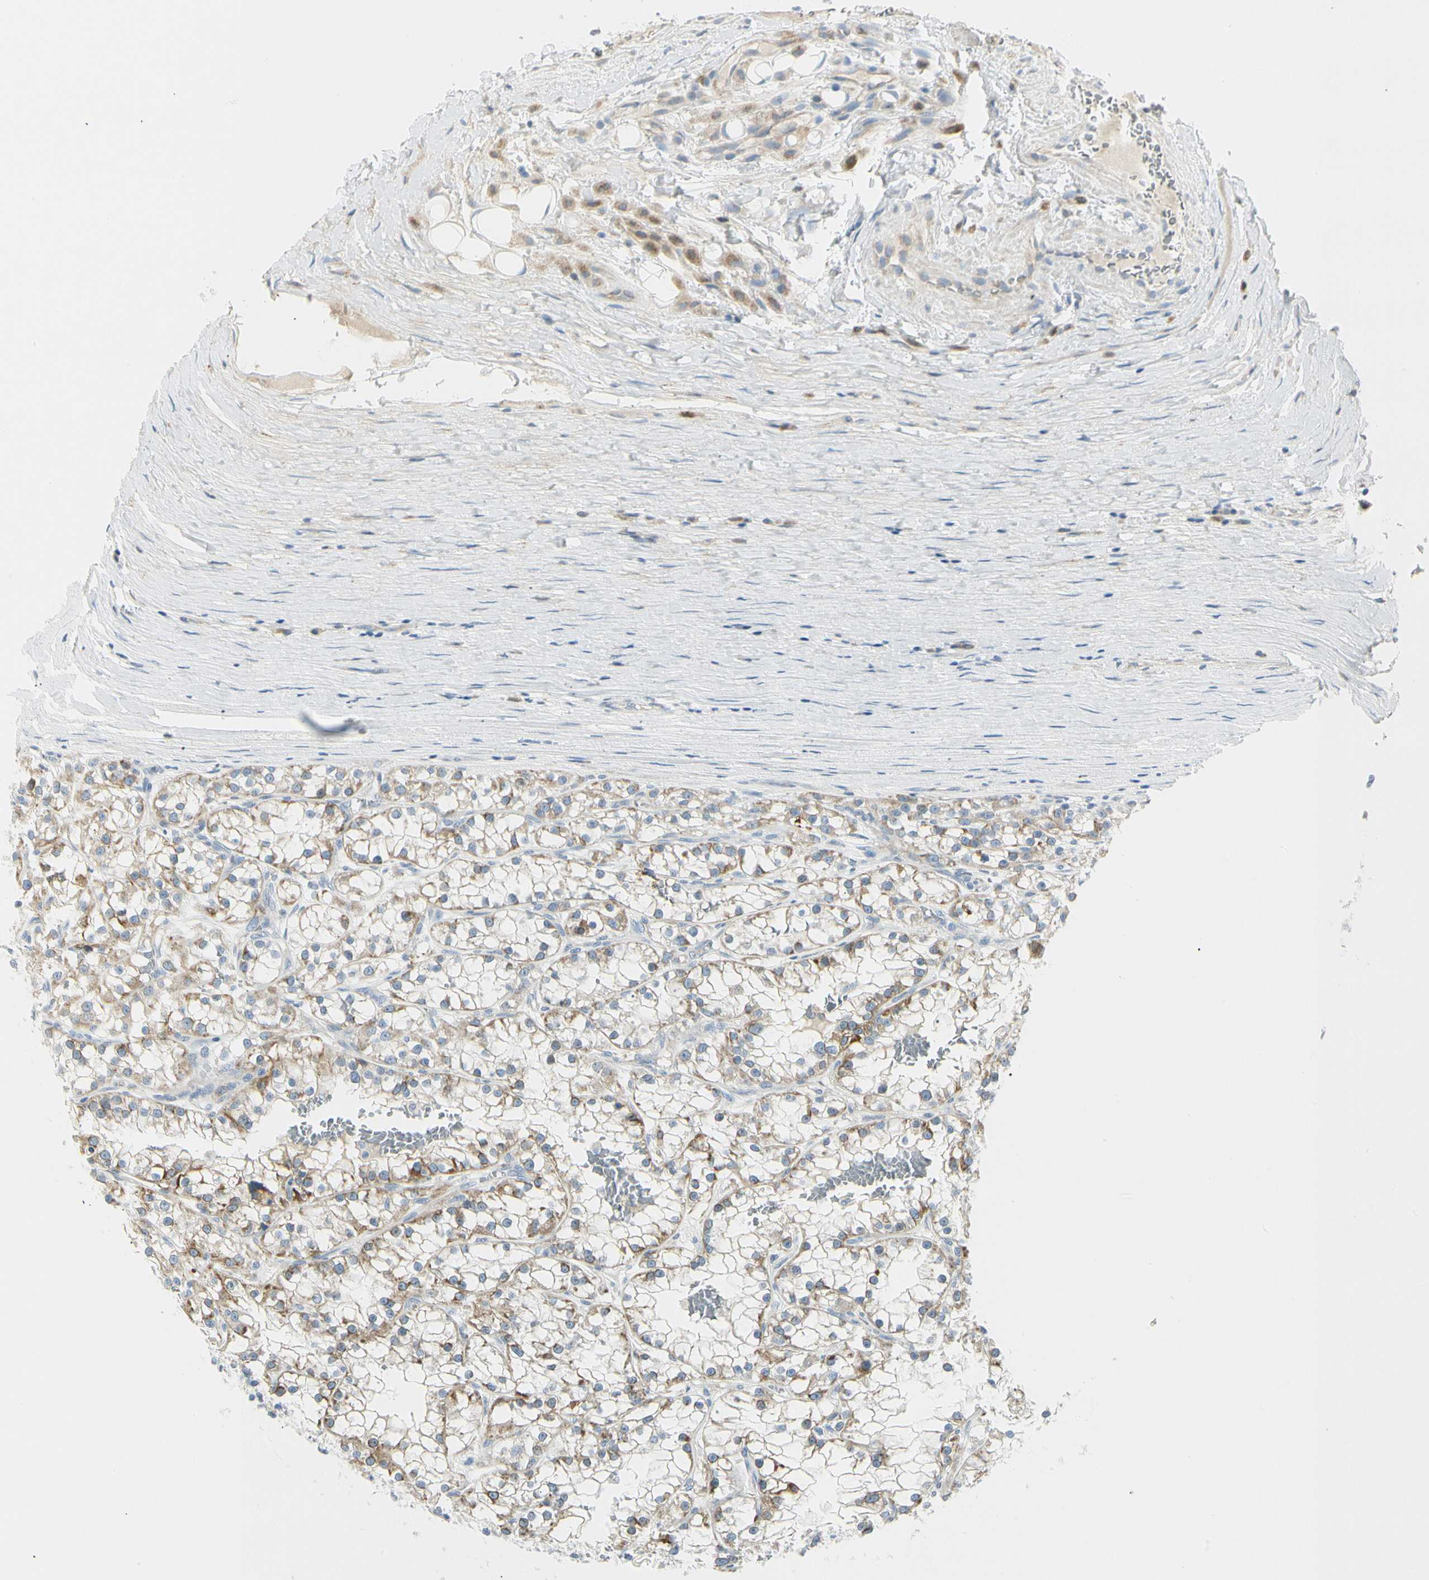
{"staining": {"intensity": "weak", "quantity": "<25%", "location": "cytoplasmic/membranous"}, "tissue": "renal cancer", "cell_type": "Tumor cells", "image_type": "cancer", "snomed": [{"axis": "morphology", "description": "Adenocarcinoma, NOS"}, {"axis": "topography", "description": "Kidney"}], "caption": "Immunohistochemistry (IHC) histopathology image of neoplastic tissue: human renal cancer (adenocarcinoma) stained with DAB (3,3'-diaminobenzidine) shows no significant protein positivity in tumor cells.", "gene": "TNFSF11", "patient": {"sex": "female", "age": 52}}